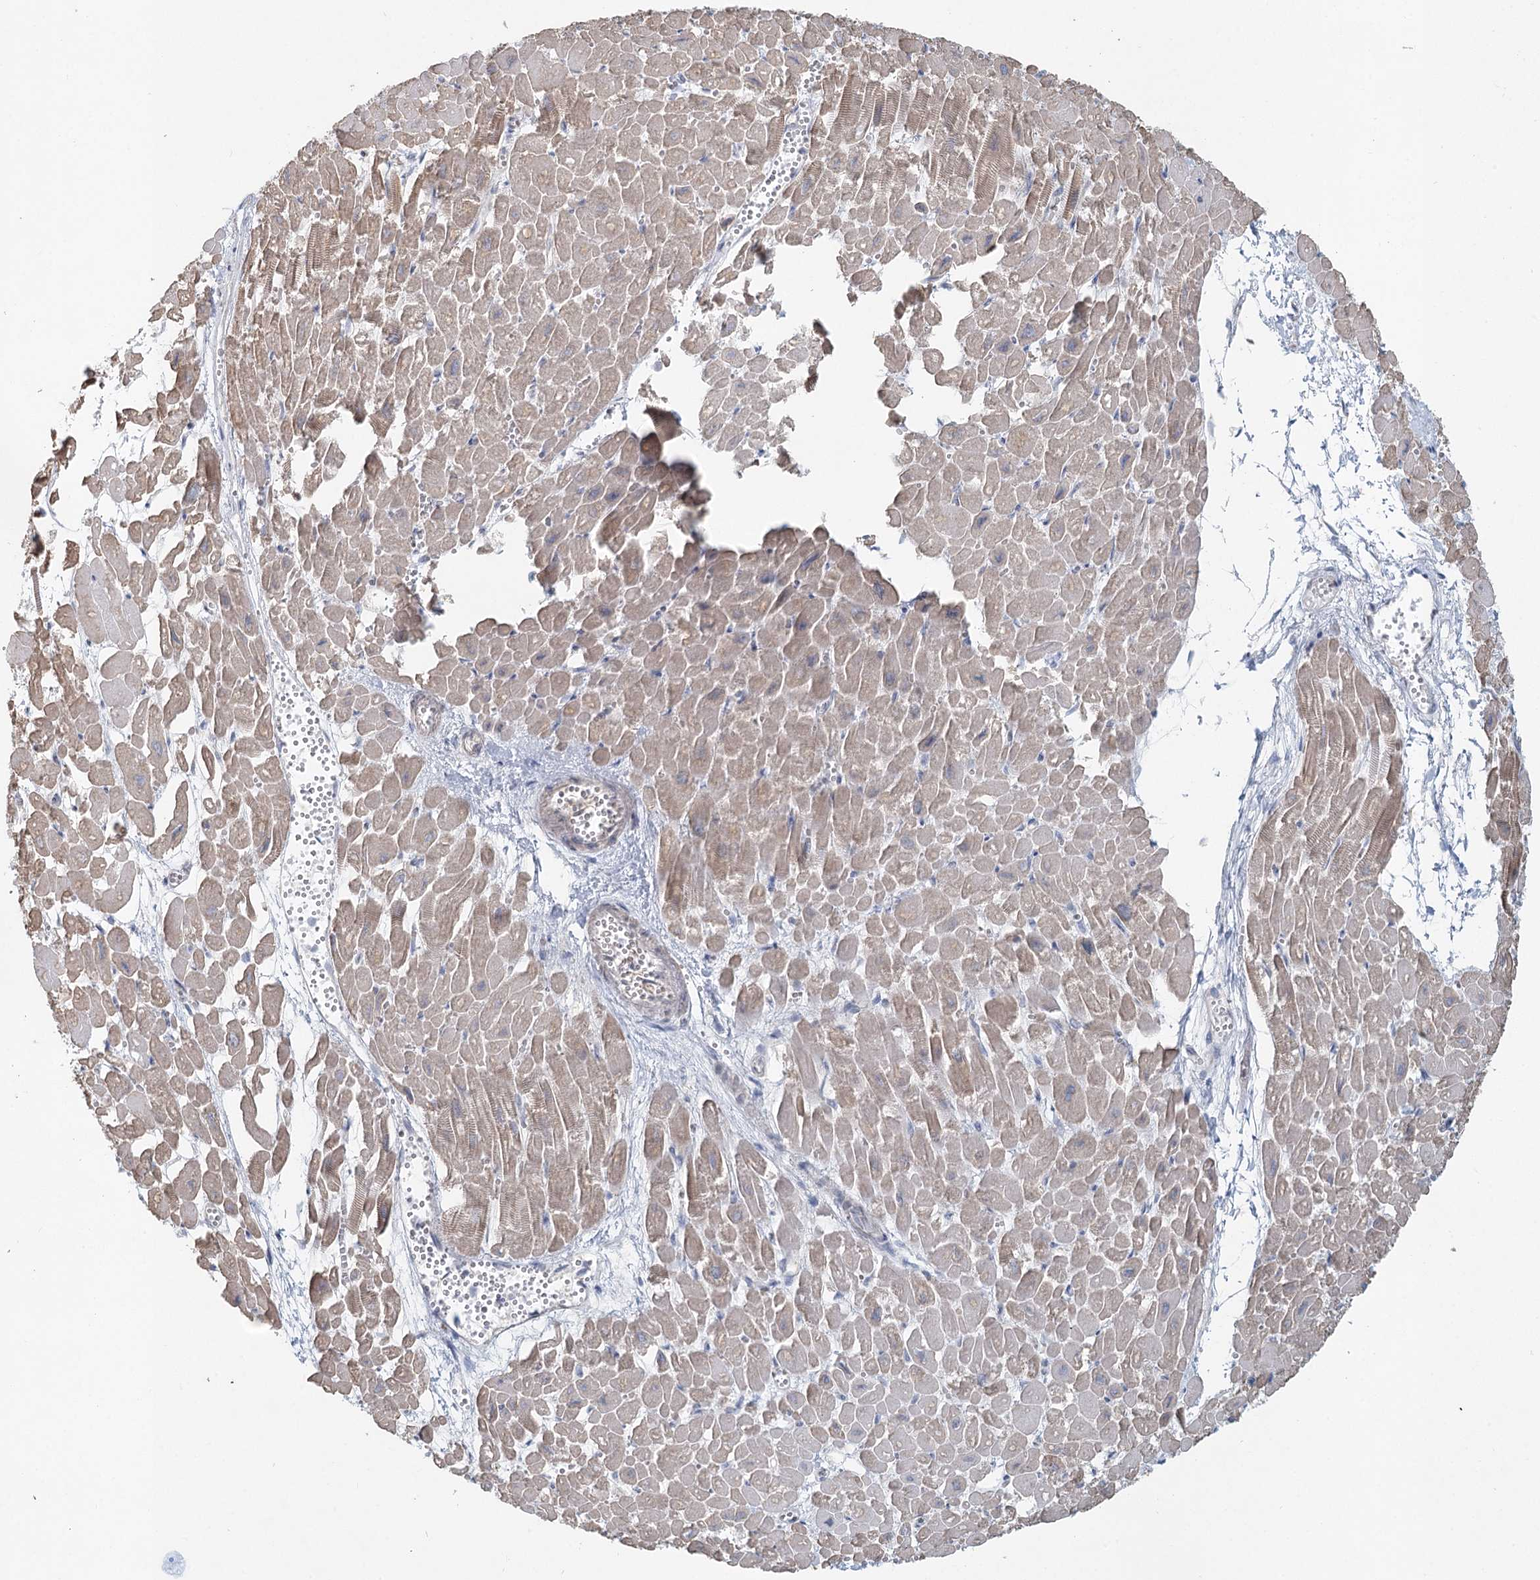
{"staining": {"intensity": "strong", "quantity": "<25%", "location": "cytoplasmic/membranous,nuclear"}, "tissue": "heart muscle", "cell_type": "Cardiomyocytes", "image_type": "normal", "snomed": [{"axis": "morphology", "description": "Normal tissue, NOS"}, {"axis": "topography", "description": "Heart"}], "caption": "High-power microscopy captured an IHC histopathology image of benign heart muscle, revealing strong cytoplasmic/membranous,nuclear staining in approximately <25% of cardiomyocytes. The protein is stained brown, and the nuclei are stained in blue (DAB IHC with brightfield microscopy, high magnification).", "gene": "GPALPP1", "patient": {"sex": "male", "age": 54}}